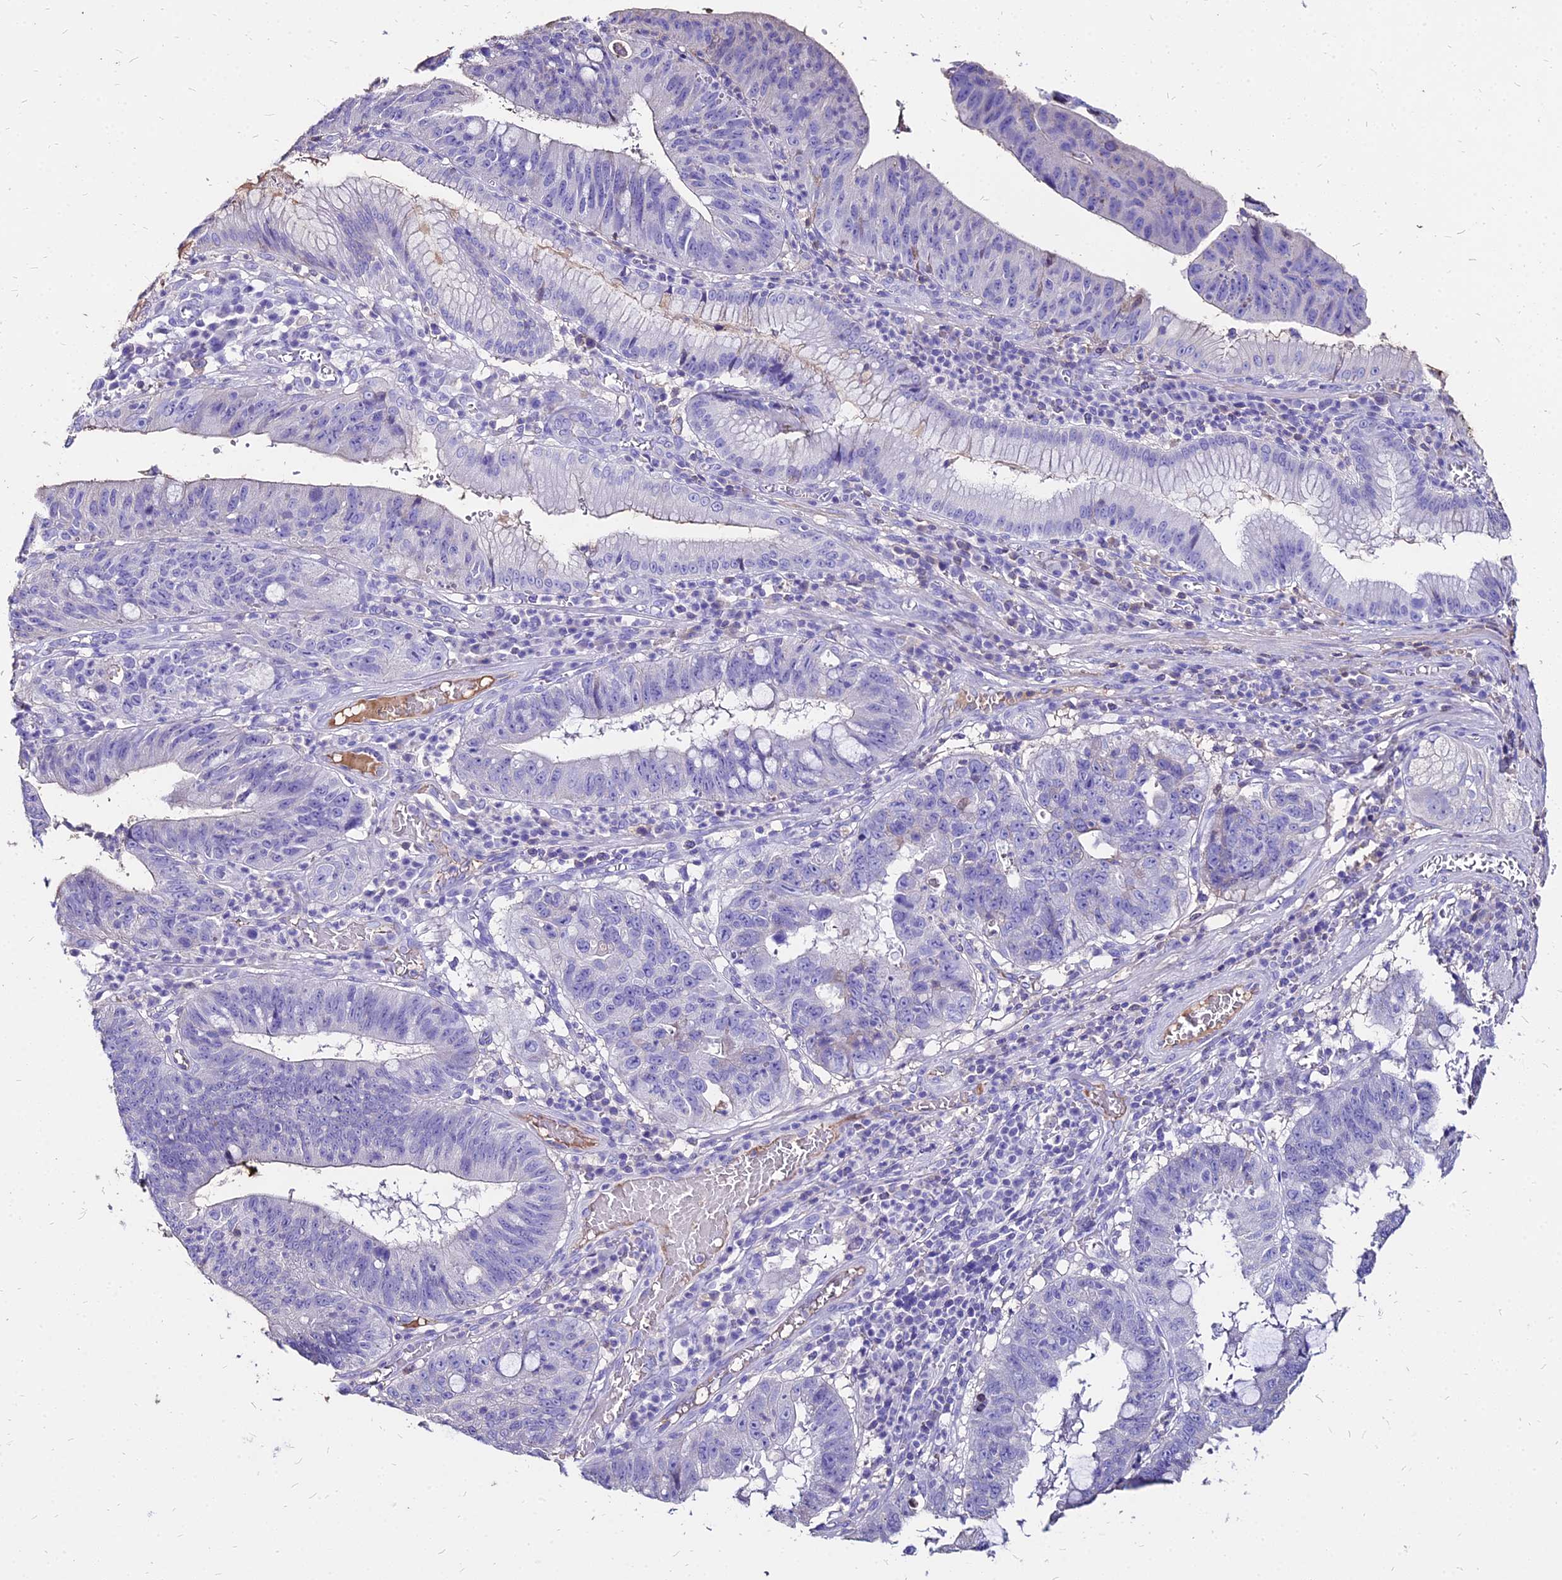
{"staining": {"intensity": "negative", "quantity": "none", "location": "none"}, "tissue": "stomach cancer", "cell_type": "Tumor cells", "image_type": "cancer", "snomed": [{"axis": "morphology", "description": "Adenocarcinoma, NOS"}, {"axis": "topography", "description": "Stomach"}], "caption": "Protein analysis of stomach cancer (adenocarcinoma) demonstrates no significant staining in tumor cells.", "gene": "NME5", "patient": {"sex": "male", "age": 59}}